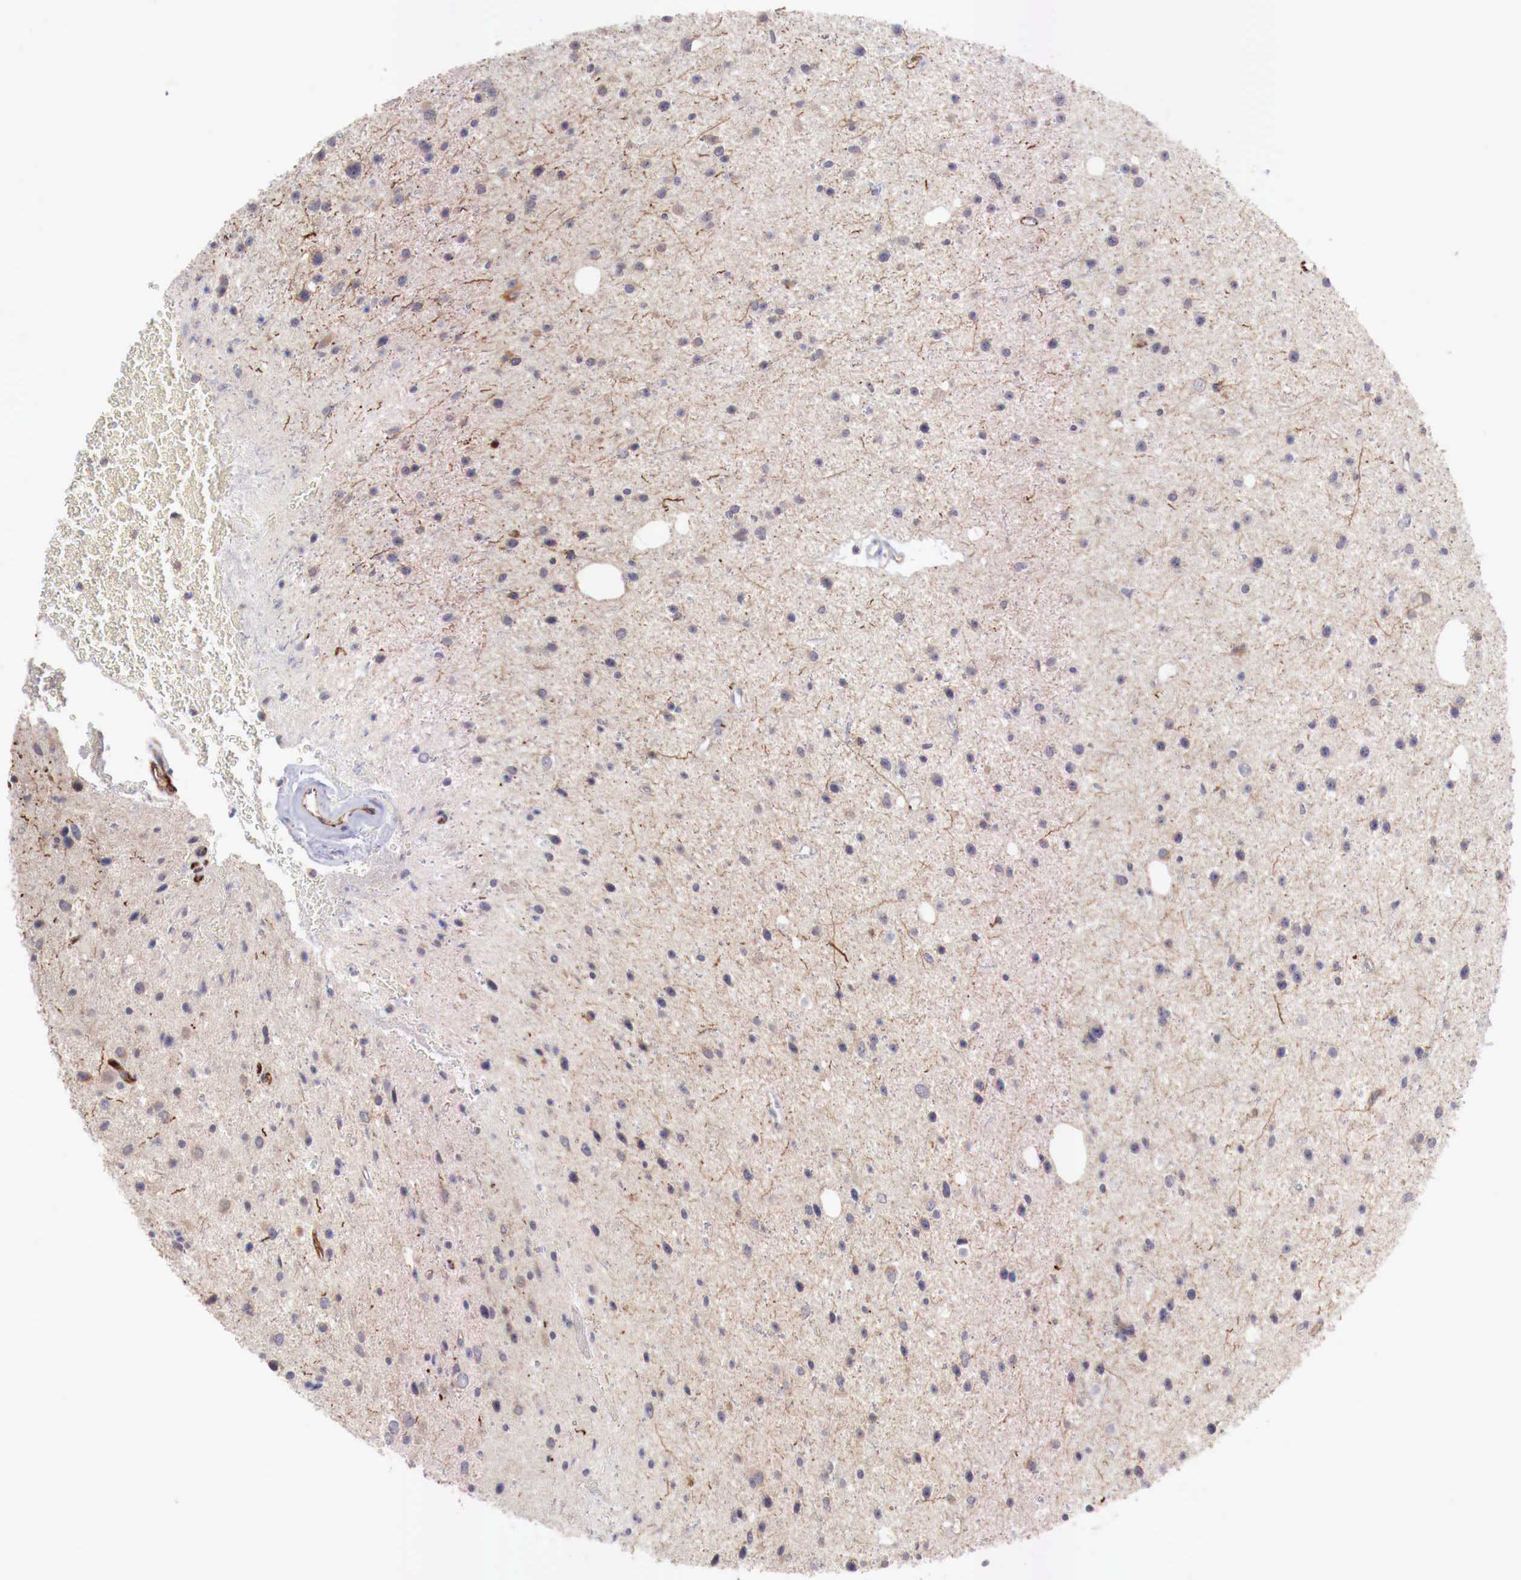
{"staining": {"intensity": "negative", "quantity": "none", "location": "none"}, "tissue": "glioma", "cell_type": "Tumor cells", "image_type": "cancer", "snomed": [{"axis": "morphology", "description": "Glioma, malignant, Low grade"}, {"axis": "topography", "description": "Brain"}], "caption": "Tumor cells show no significant positivity in malignant glioma (low-grade). (Stains: DAB (3,3'-diaminobenzidine) immunohistochemistry with hematoxylin counter stain, Microscopy: brightfield microscopy at high magnification).", "gene": "WT1", "patient": {"sex": "female", "age": 46}}